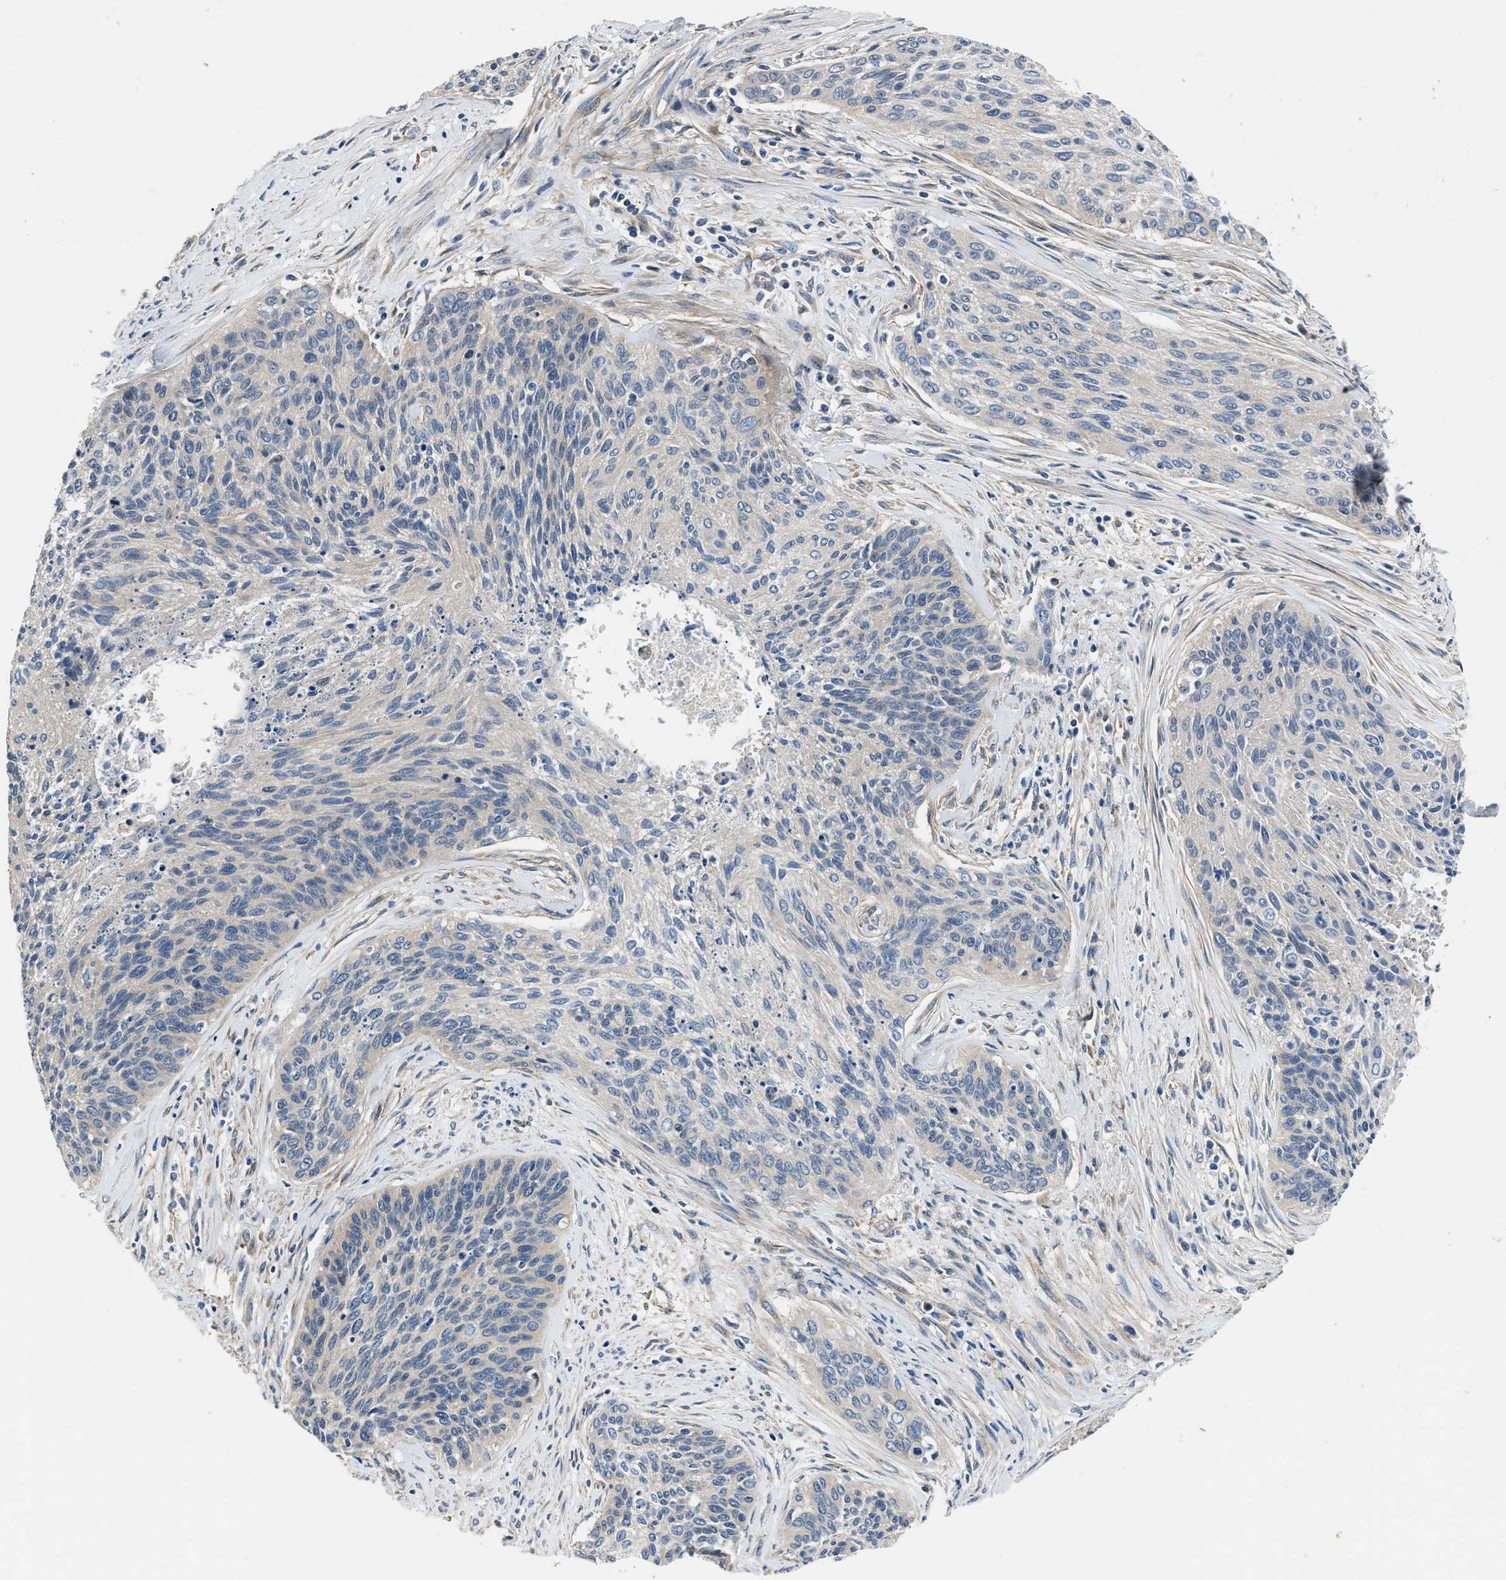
{"staining": {"intensity": "negative", "quantity": "none", "location": "none"}, "tissue": "cervical cancer", "cell_type": "Tumor cells", "image_type": "cancer", "snomed": [{"axis": "morphology", "description": "Squamous cell carcinoma, NOS"}, {"axis": "topography", "description": "Cervix"}], "caption": "This is an immunohistochemistry (IHC) micrograph of human cervical squamous cell carcinoma. There is no positivity in tumor cells.", "gene": "TEX2", "patient": {"sex": "female", "age": 55}}